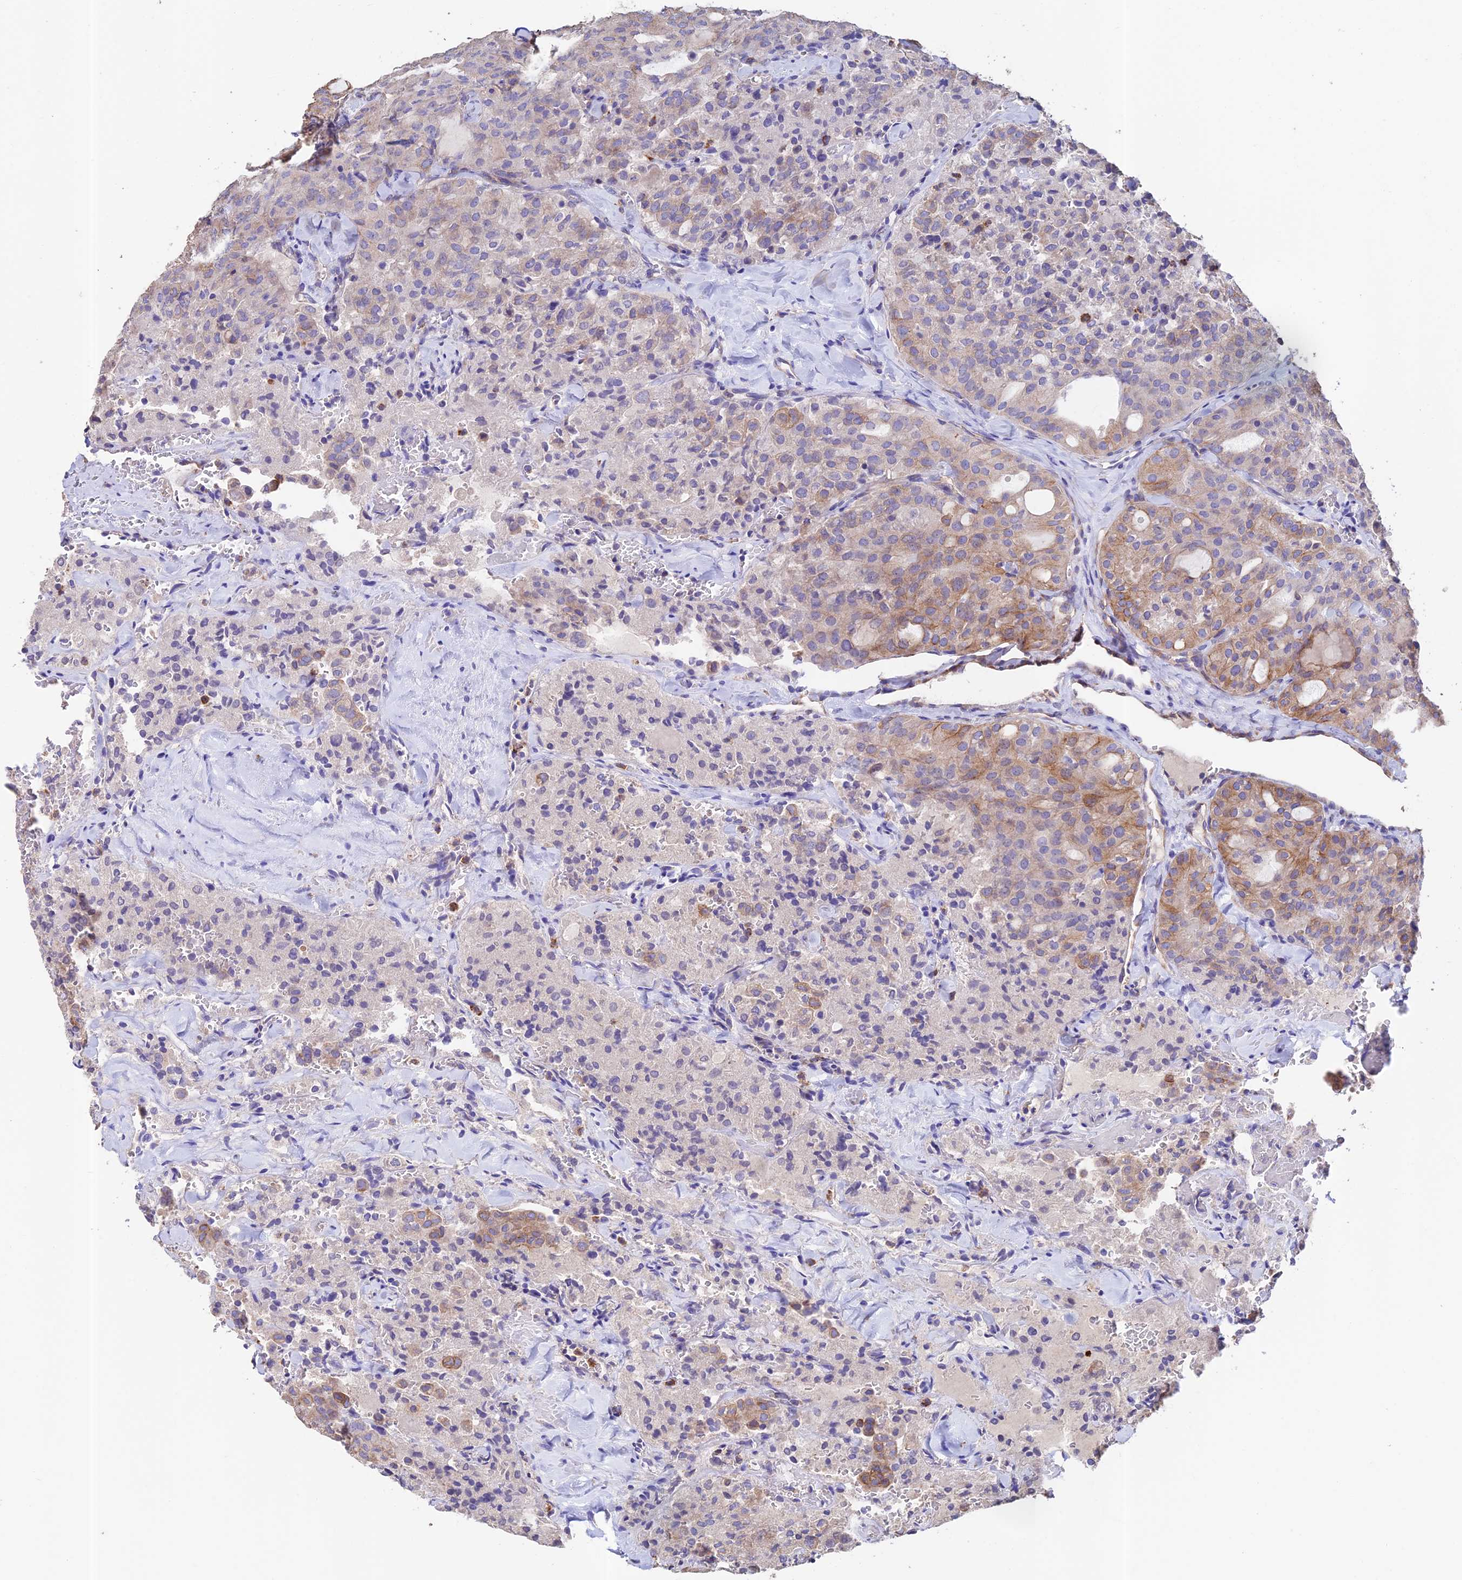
{"staining": {"intensity": "moderate", "quantity": "<25%", "location": "cytoplasmic/membranous"}, "tissue": "thyroid cancer", "cell_type": "Tumor cells", "image_type": "cancer", "snomed": [{"axis": "morphology", "description": "Follicular adenoma carcinoma, NOS"}, {"axis": "topography", "description": "Thyroid gland"}], "caption": "Human thyroid cancer stained with a protein marker shows moderate staining in tumor cells.", "gene": "EMC3", "patient": {"sex": "male", "age": 75}}